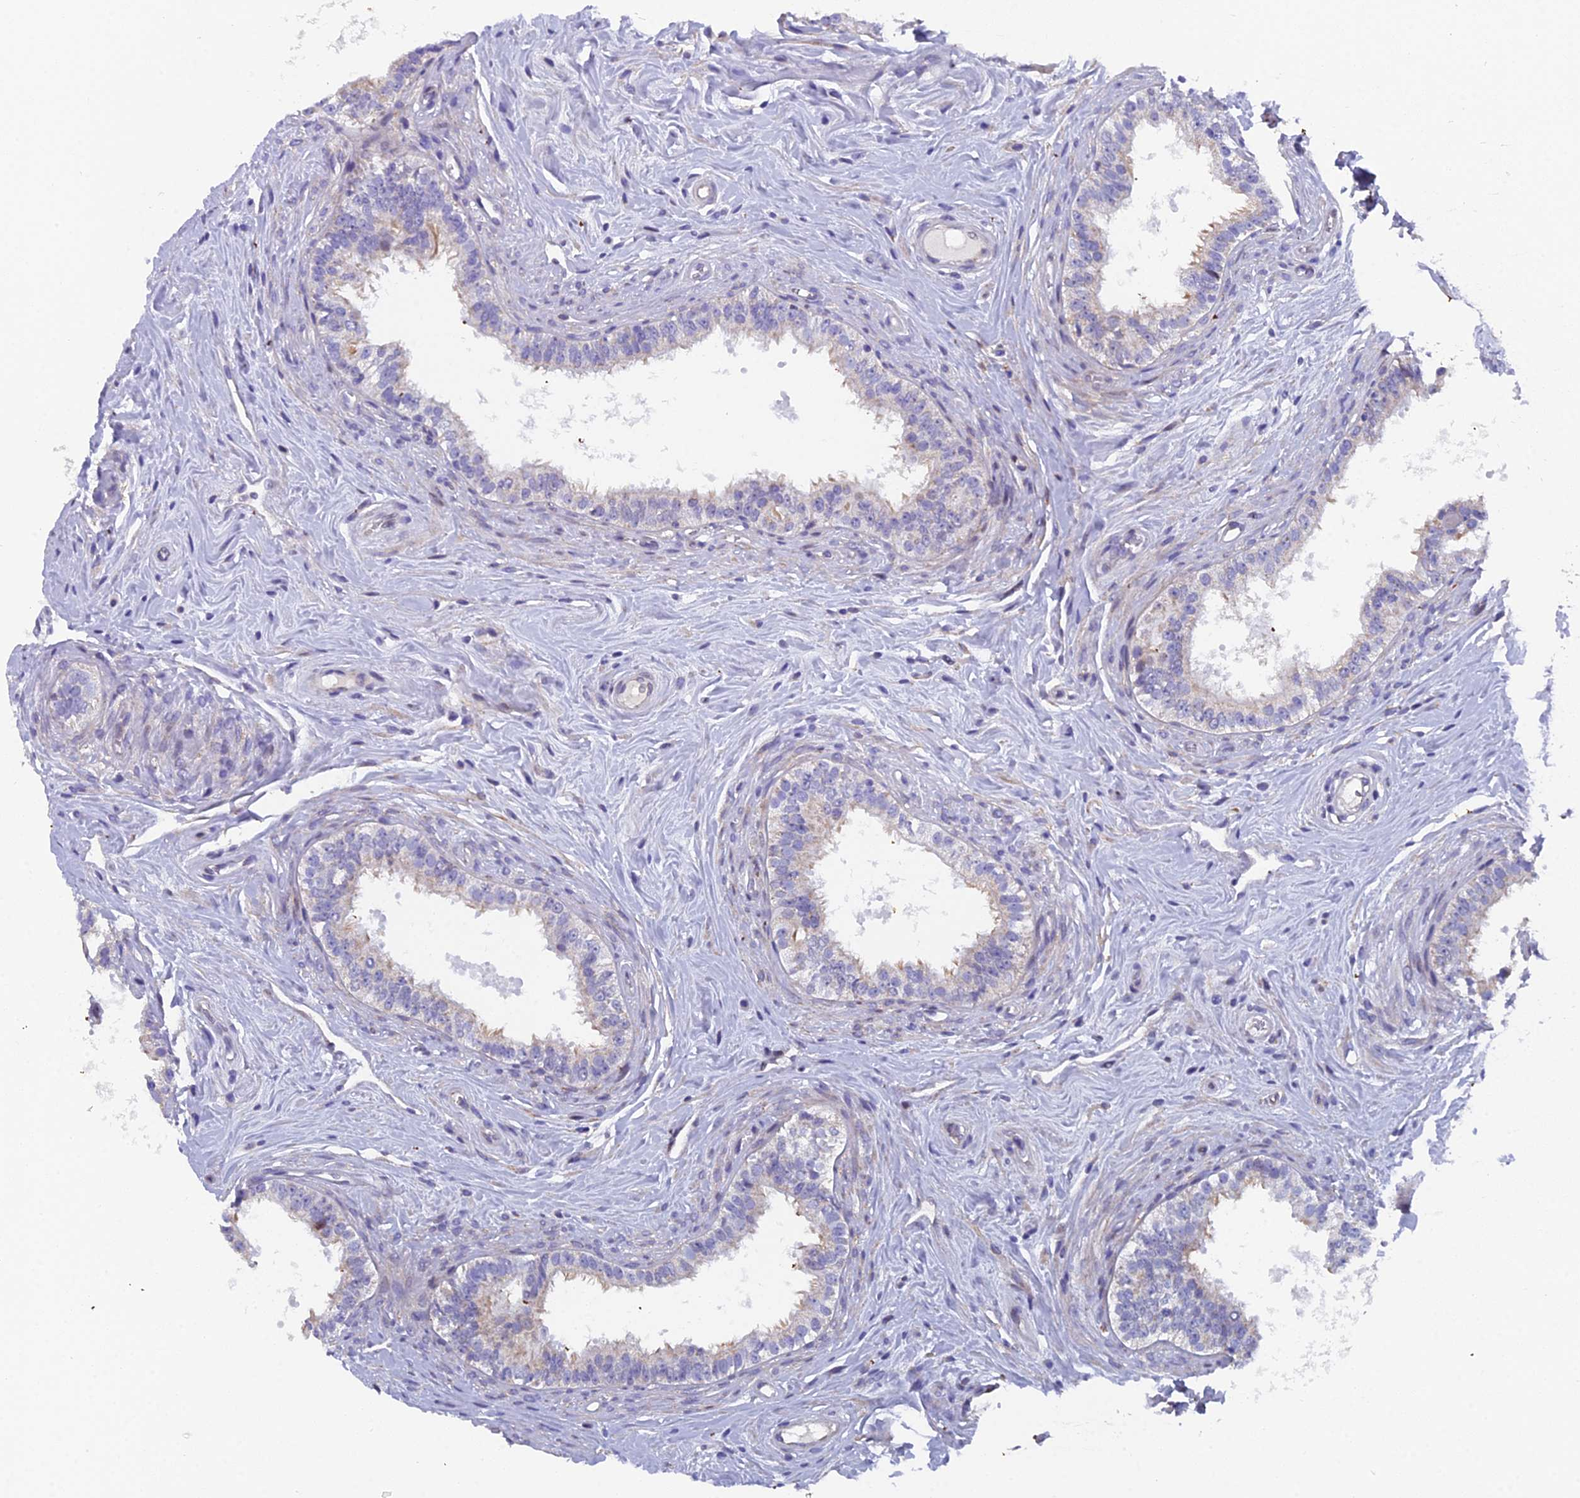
{"staining": {"intensity": "negative", "quantity": "none", "location": "none"}, "tissue": "epididymis", "cell_type": "Glandular cells", "image_type": "normal", "snomed": [{"axis": "morphology", "description": "Normal tissue, NOS"}, {"axis": "topography", "description": "Epididymis"}], "caption": "Glandular cells show no significant expression in unremarkable epididymis. (DAB (3,3'-diaminobenzidine) immunohistochemistry visualized using brightfield microscopy, high magnification).", "gene": "XKR9", "patient": {"sex": "male", "age": 33}}